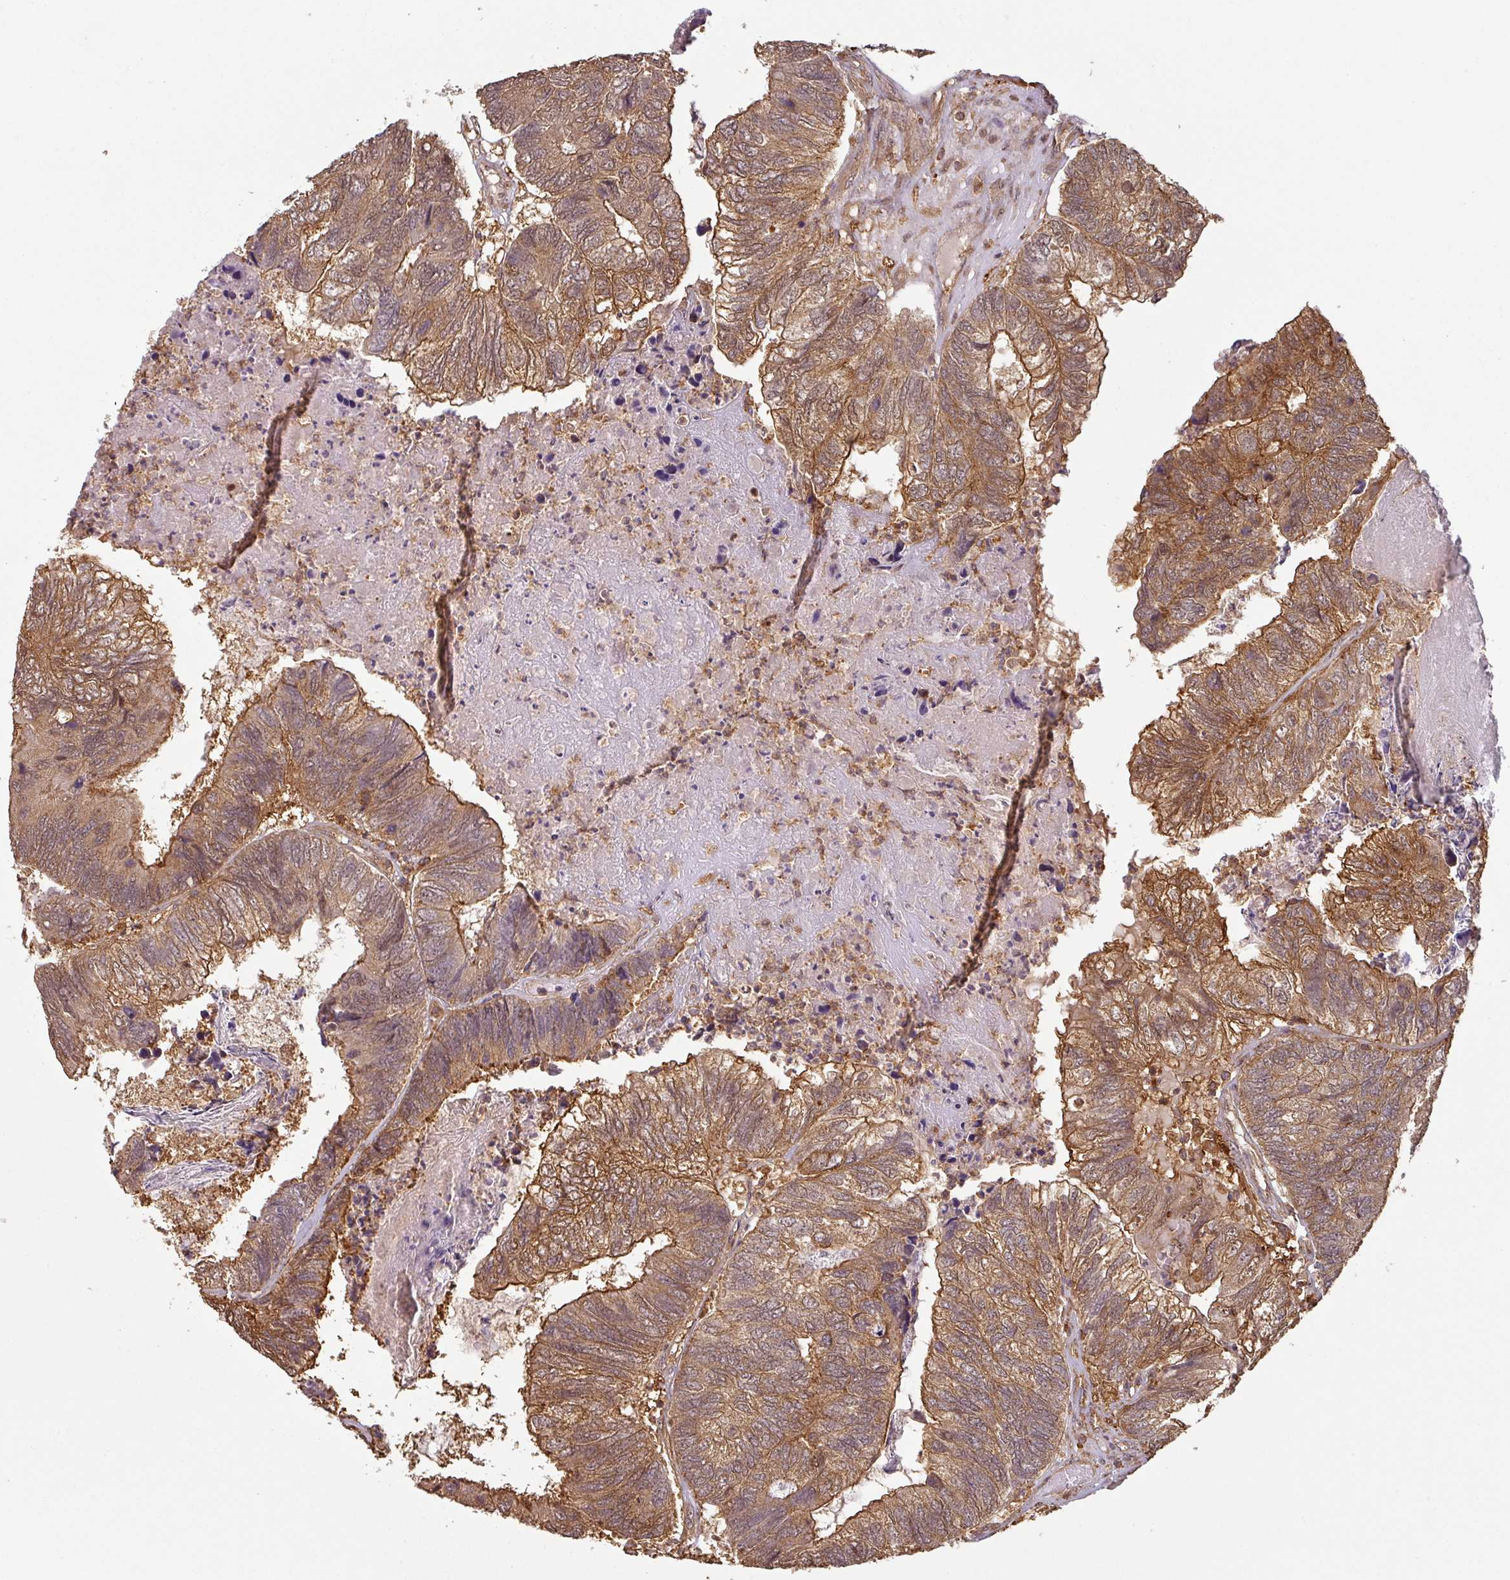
{"staining": {"intensity": "moderate", "quantity": ">75%", "location": "cytoplasmic/membranous,nuclear"}, "tissue": "colorectal cancer", "cell_type": "Tumor cells", "image_type": "cancer", "snomed": [{"axis": "morphology", "description": "Adenocarcinoma, NOS"}, {"axis": "topography", "description": "Colon"}], "caption": "Adenocarcinoma (colorectal) stained with a protein marker reveals moderate staining in tumor cells.", "gene": "ZNF322", "patient": {"sex": "female", "age": 67}}